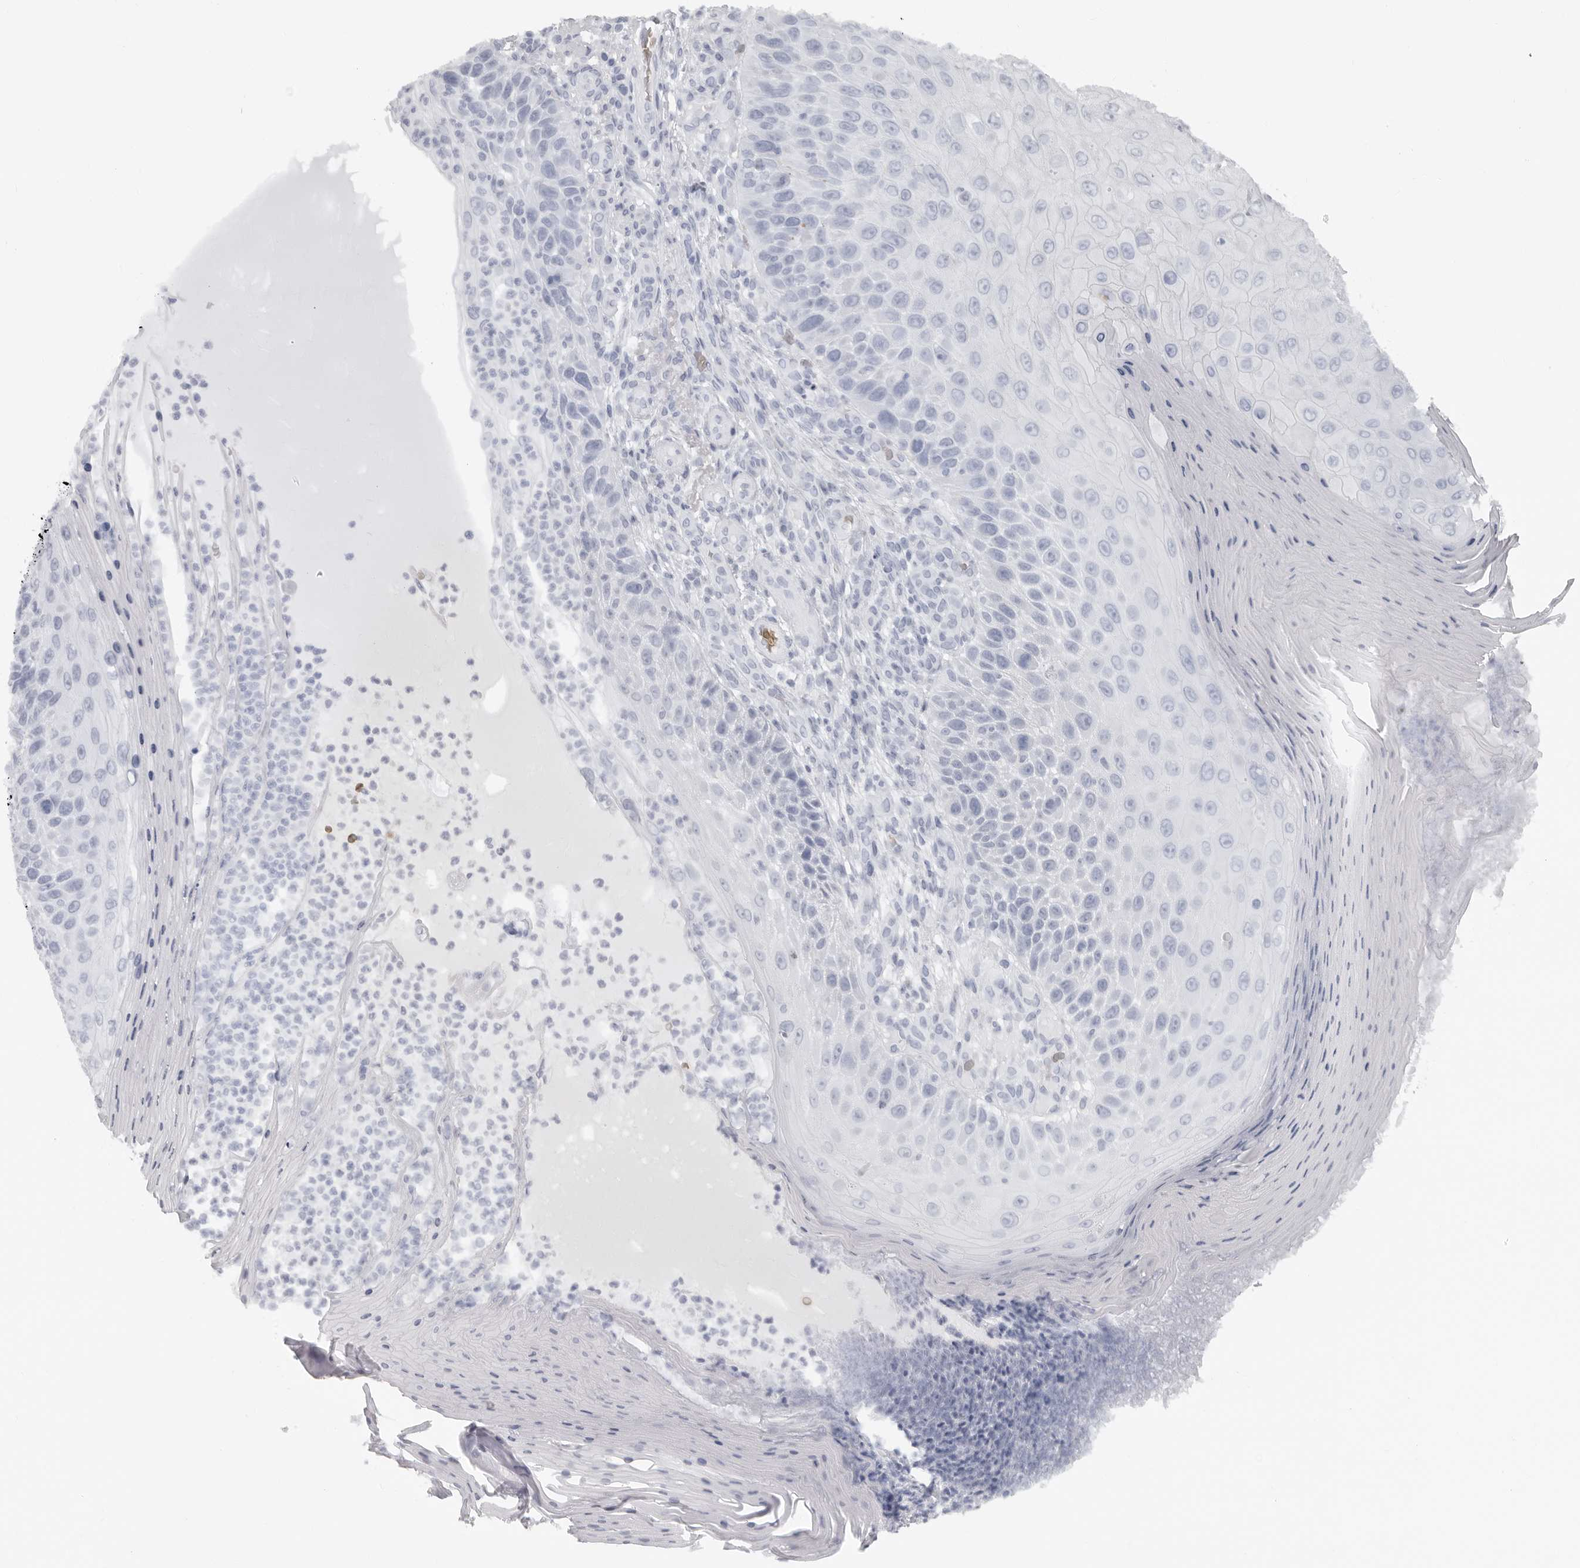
{"staining": {"intensity": "negative", "quantity": "none", "location": "none"}, "tissue": "skin cancer", "cell_type": "Tumor cells", "image_type": "cancer", "snomed": [{"axis": "morphology", "description": "Squamous cell carcinoma, NOS"}, {"axis": "topography", "description": "Skin"}], "caption": "An image of human squamous cell carcinoma (skin) is negative for staining in tumor cells.", "gene": "EPB41", "patient": {"sex": "female", "age": 88}}